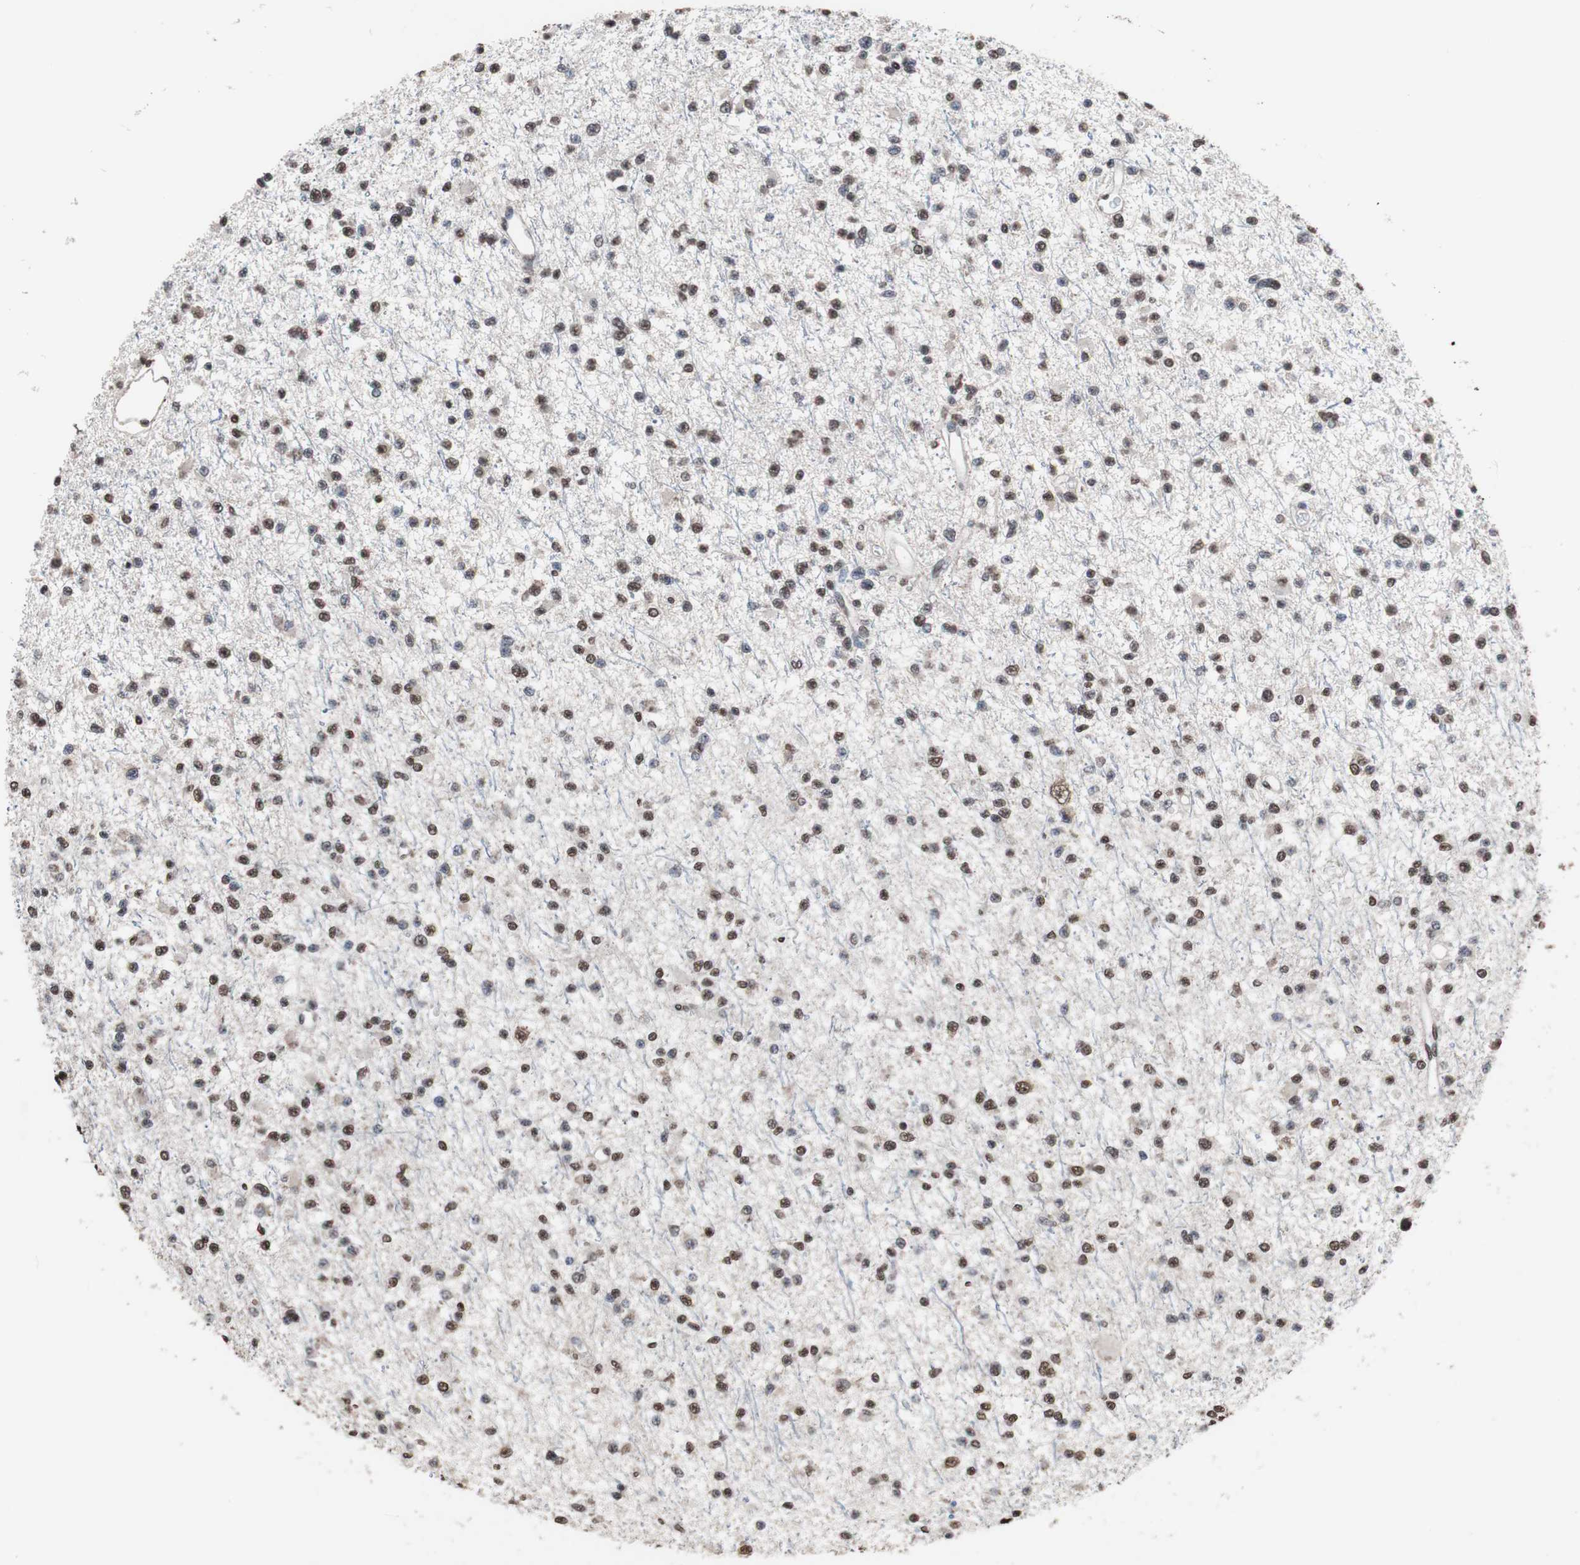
{"staining": {"intensity": "moderate", "quantity": "25%-75%", "location": "nuclear"}, "tissue": "glioma", "cell_type": "Tumor cells", "image_type": "cancer", "snomed": [{"axis": "morphology", "description": "Glioma, malignant, Low grade"}, {"axis": "topography", "description": "Brain"}], "caption": "Immunohistochemical staining of human glioma exhibits medium levels of moderate nuclear positivity in about 25%-75% of tumor cells.", "gene": "MED27", "patient": {"sex": "female", "age": 22}}